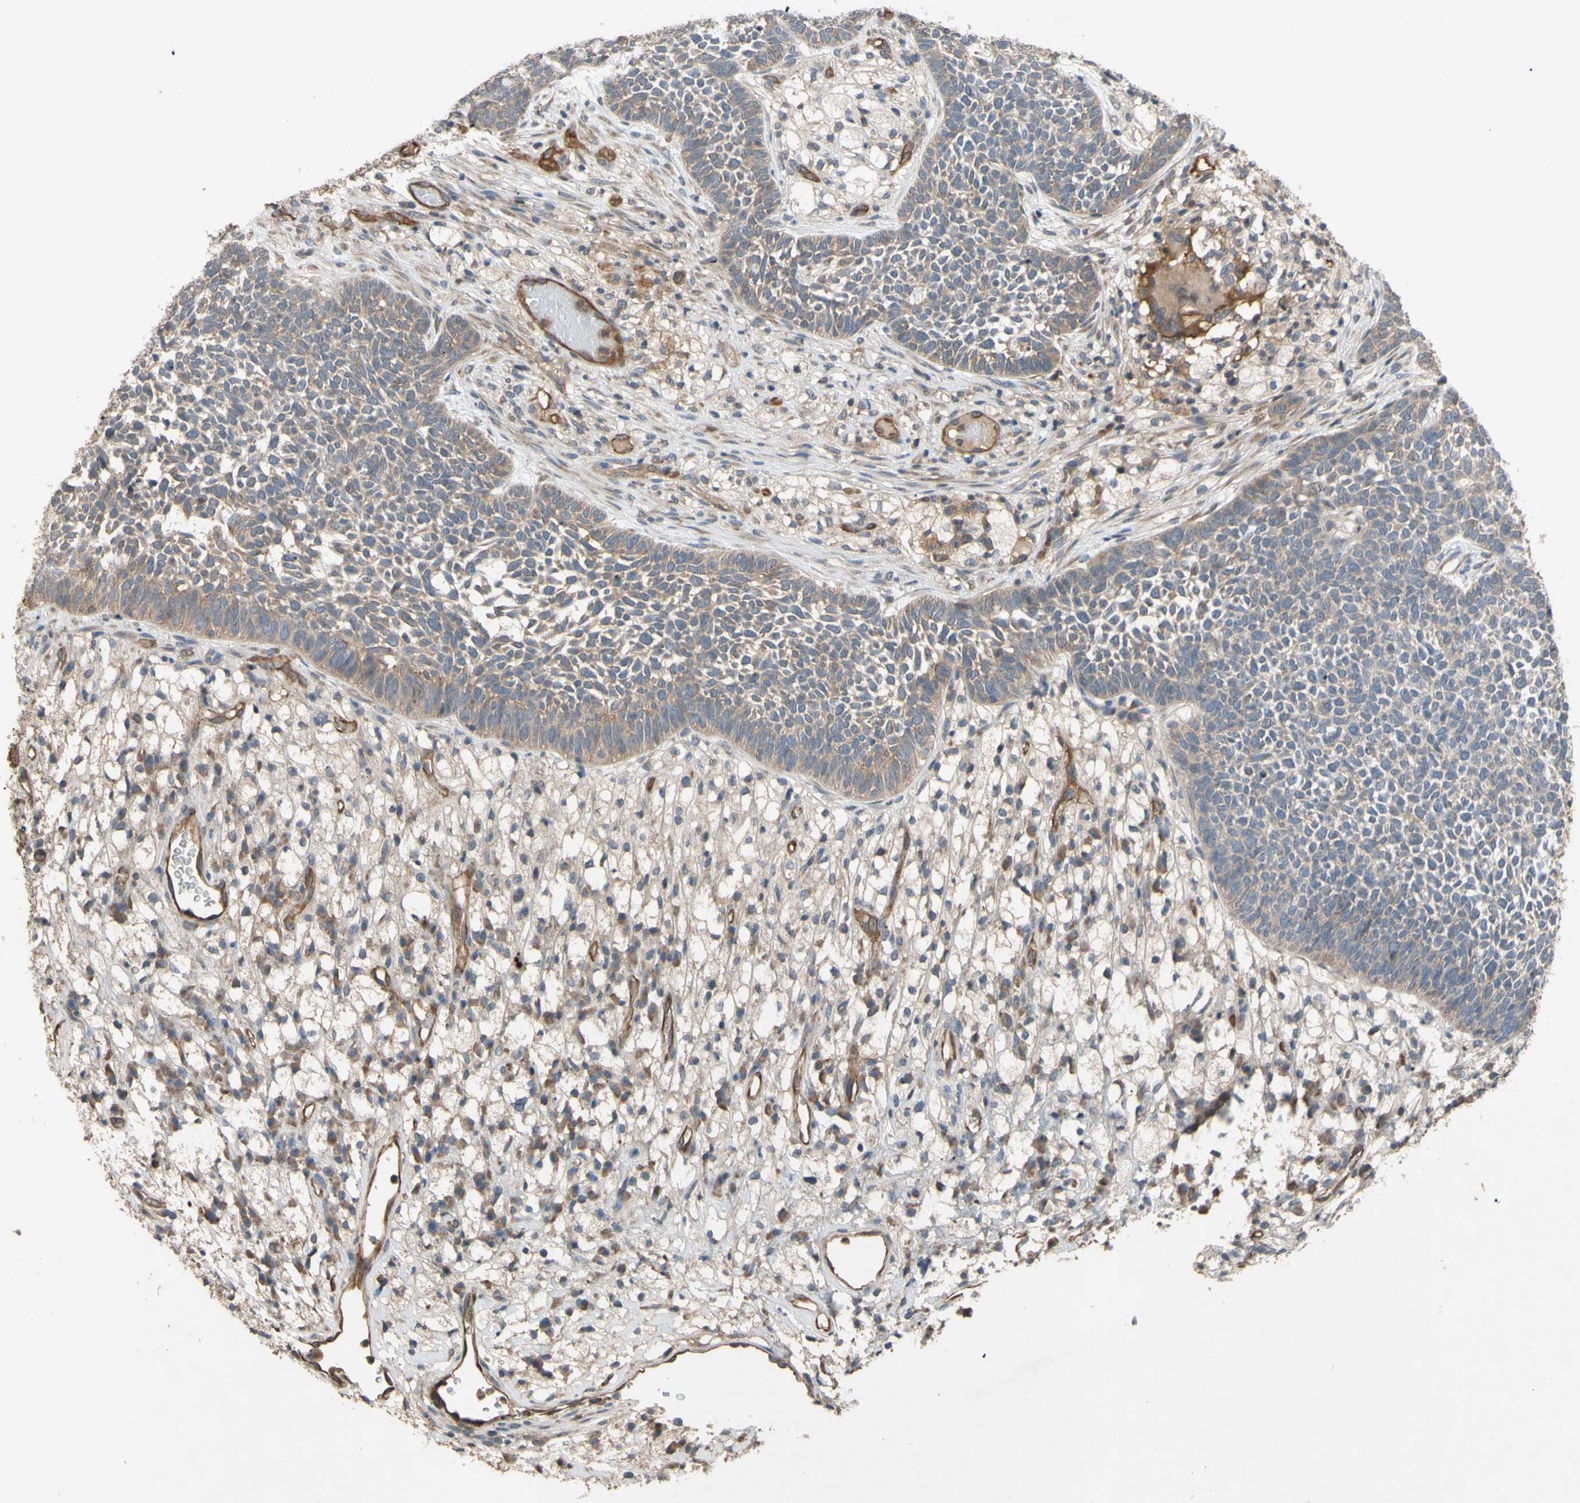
{"staining": {"intensity": "weak", "quantity": ">75%", "location": "cytoplasmic/membranous"}, "tissue": "skin cancer", "cell_type": "Tumor cells", "image_type": "cancer", "snomed": [{"axis": "morphology", "description": "Basal cell carcinoma"}, {"axis": "topography", "description": "Skin"}], "caption": "Protein expression by immunohistochemistry (IHC) exhibits weak cytoplasmic/membranous expression in approximately >75% of tumor cells in skin cancer (basal cell carcinoma). (DAB (3,3'-diaminobenzidine) = brown stain, brightfield microscopy at high magnification).", "gene": "SHROOM4", "patient": {"sex": "female", "age": 84}}